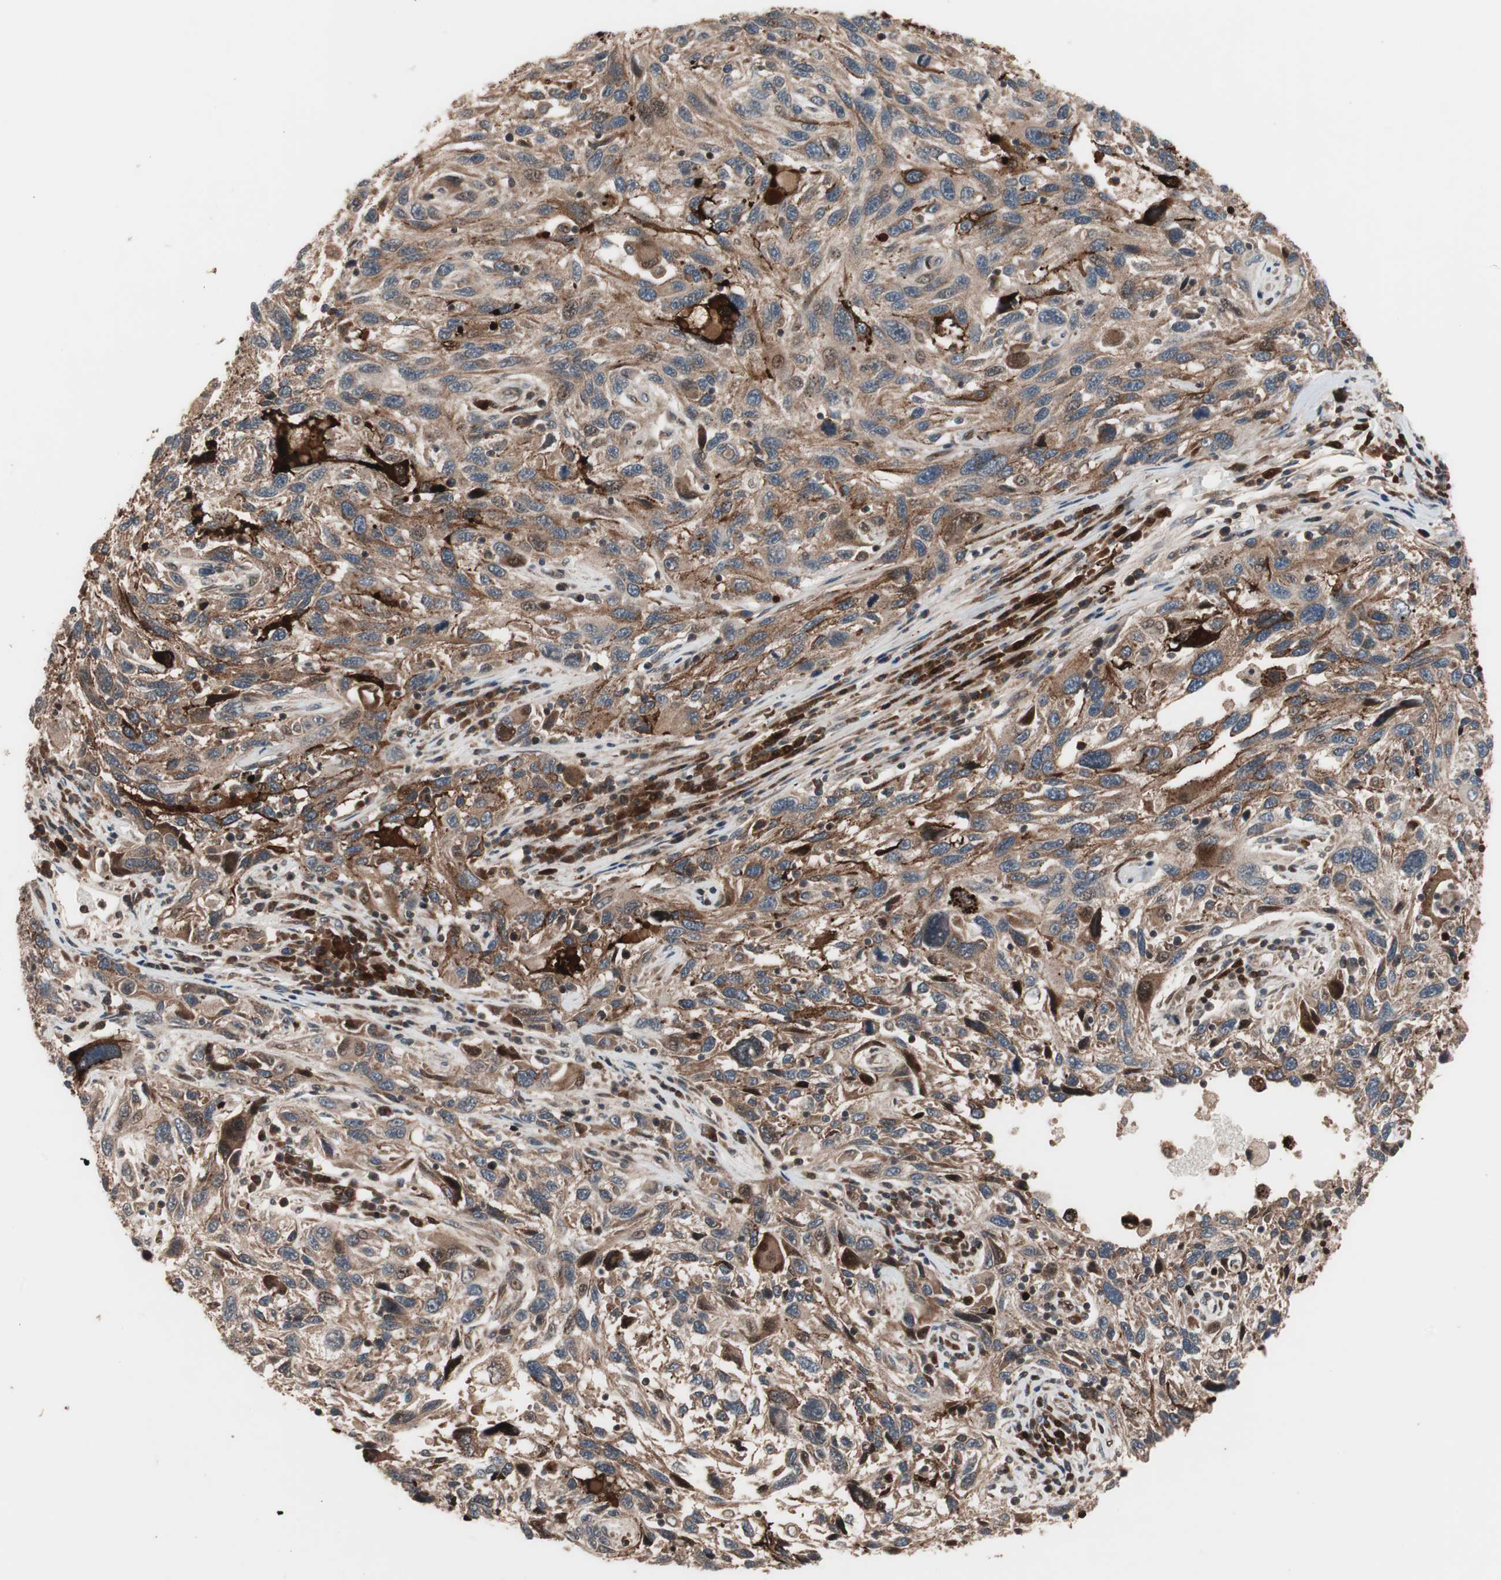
{"staining": {"intensity": "moderate", "quantity": ">75%", "location": "cytoplasmic/membranous"}, "tissue": "melanoma", "cell_type": "Tumor cells", "image_type": "cancer", "snomed": [{"axis": "morphology", "description": "Malignant melanoma, NOS"}, {"axis": "topography", "description": "Skin"}], "caption": "Melanoma tissue displays moderate cytoplasmic/membranous staining in approximately >75% of tumor cells, visualized by immunohistochemistry.", "gene": "NF2", "patient": {"sex": "male", "age": 53}}